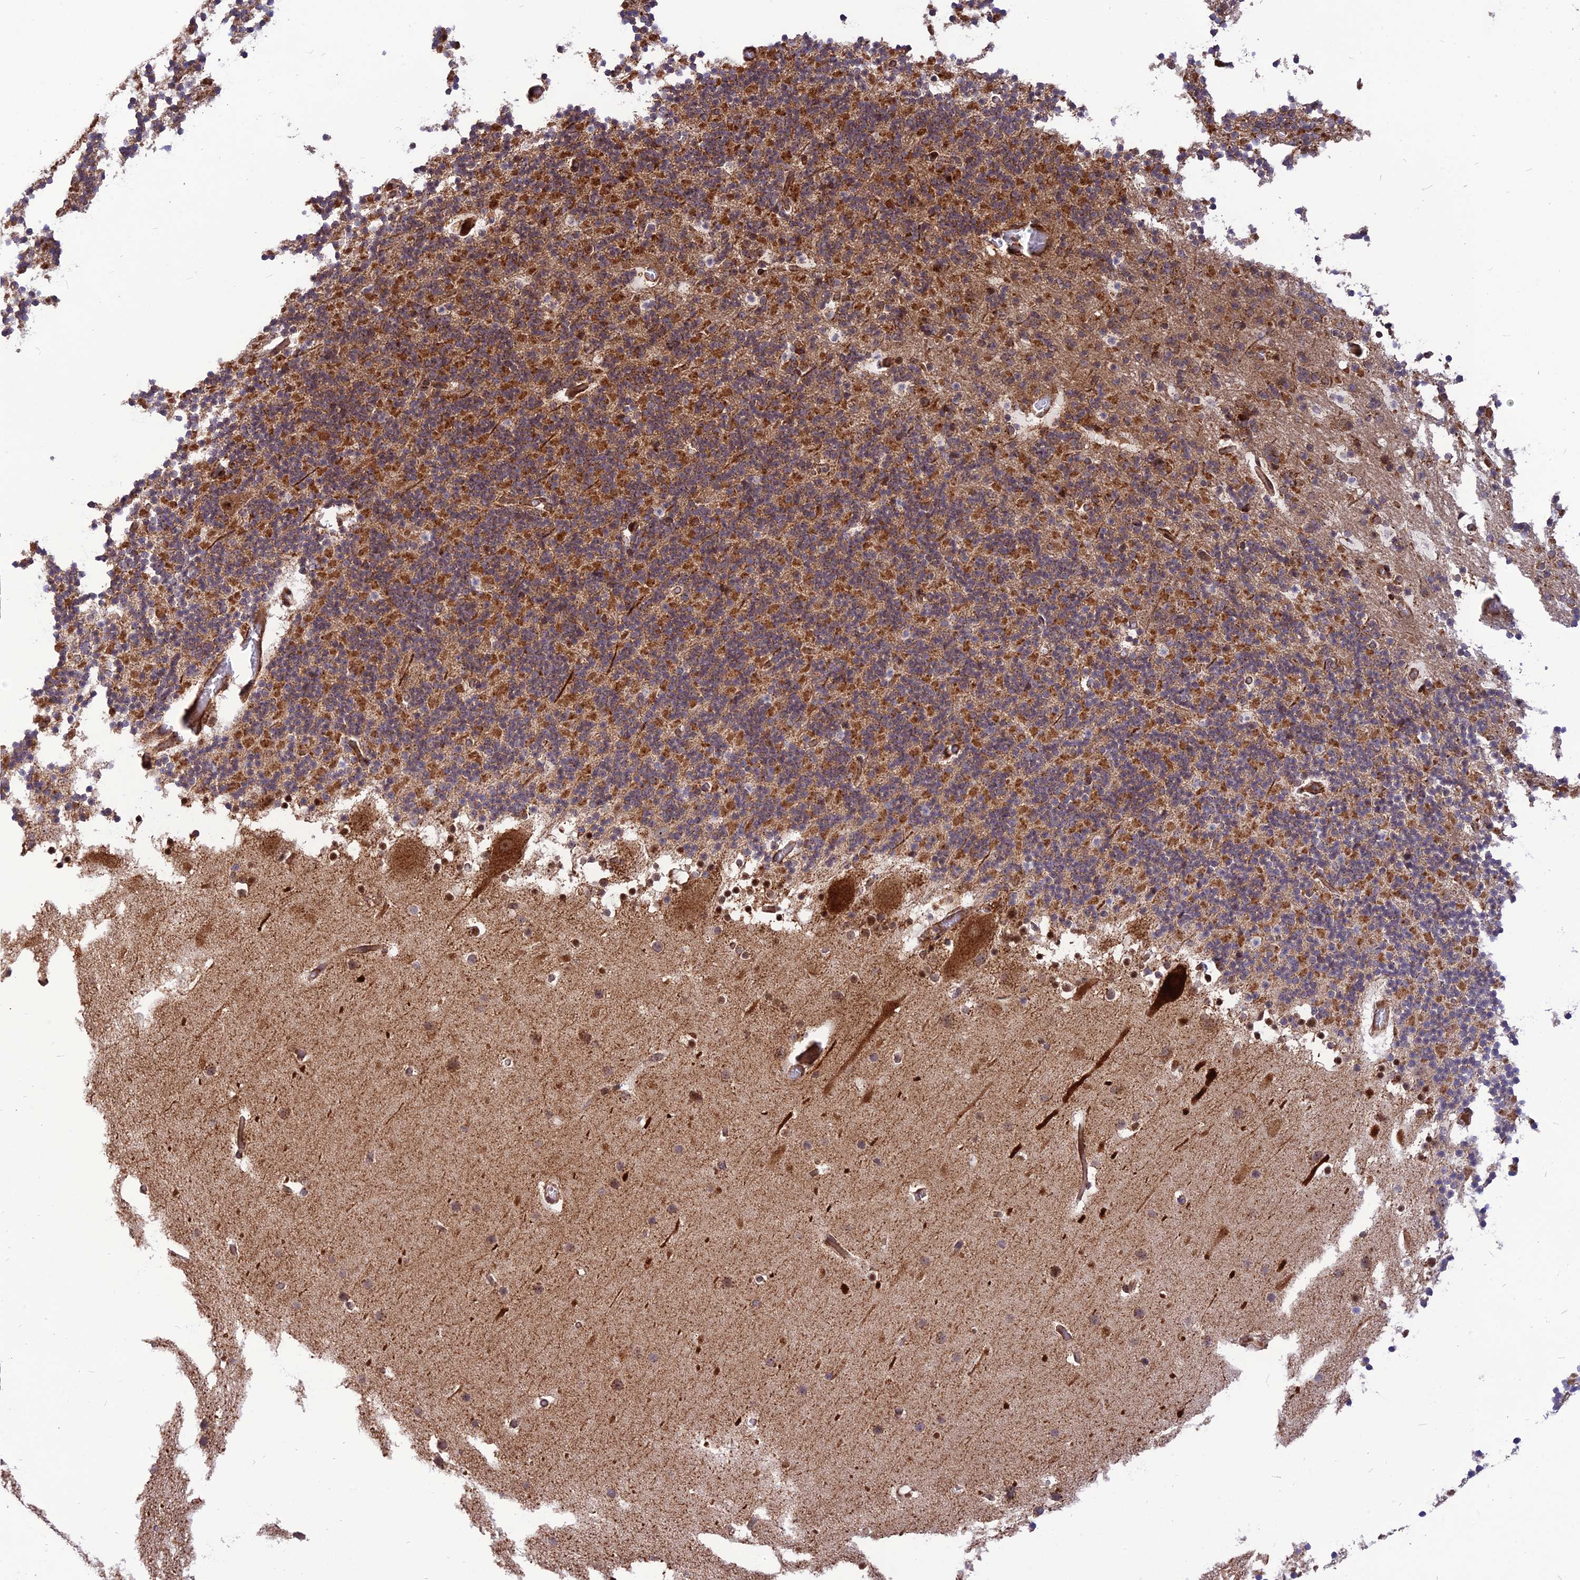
{"staining": {"intensity": "strong", "quantity": "25%-75%", "location": "cytoplasmic/membranous"}, "tissue": "cerebellum", "cell_type": "Cells in granular layer", "image_type": "normal", "snomed": [{"axis": "morphology", "description": "Normal tissue, NOS"}, {"axis": "topography", "description": "Cerebellum"}], "caption": "Immunohistochemical staining of normal cerebellum shows high levels of strong cytoplasmic/membranous staining in about 25%-75% of cells in granular layer.", "gene": "CRTAP", "patient": {"sex": "male", "age": 57}}